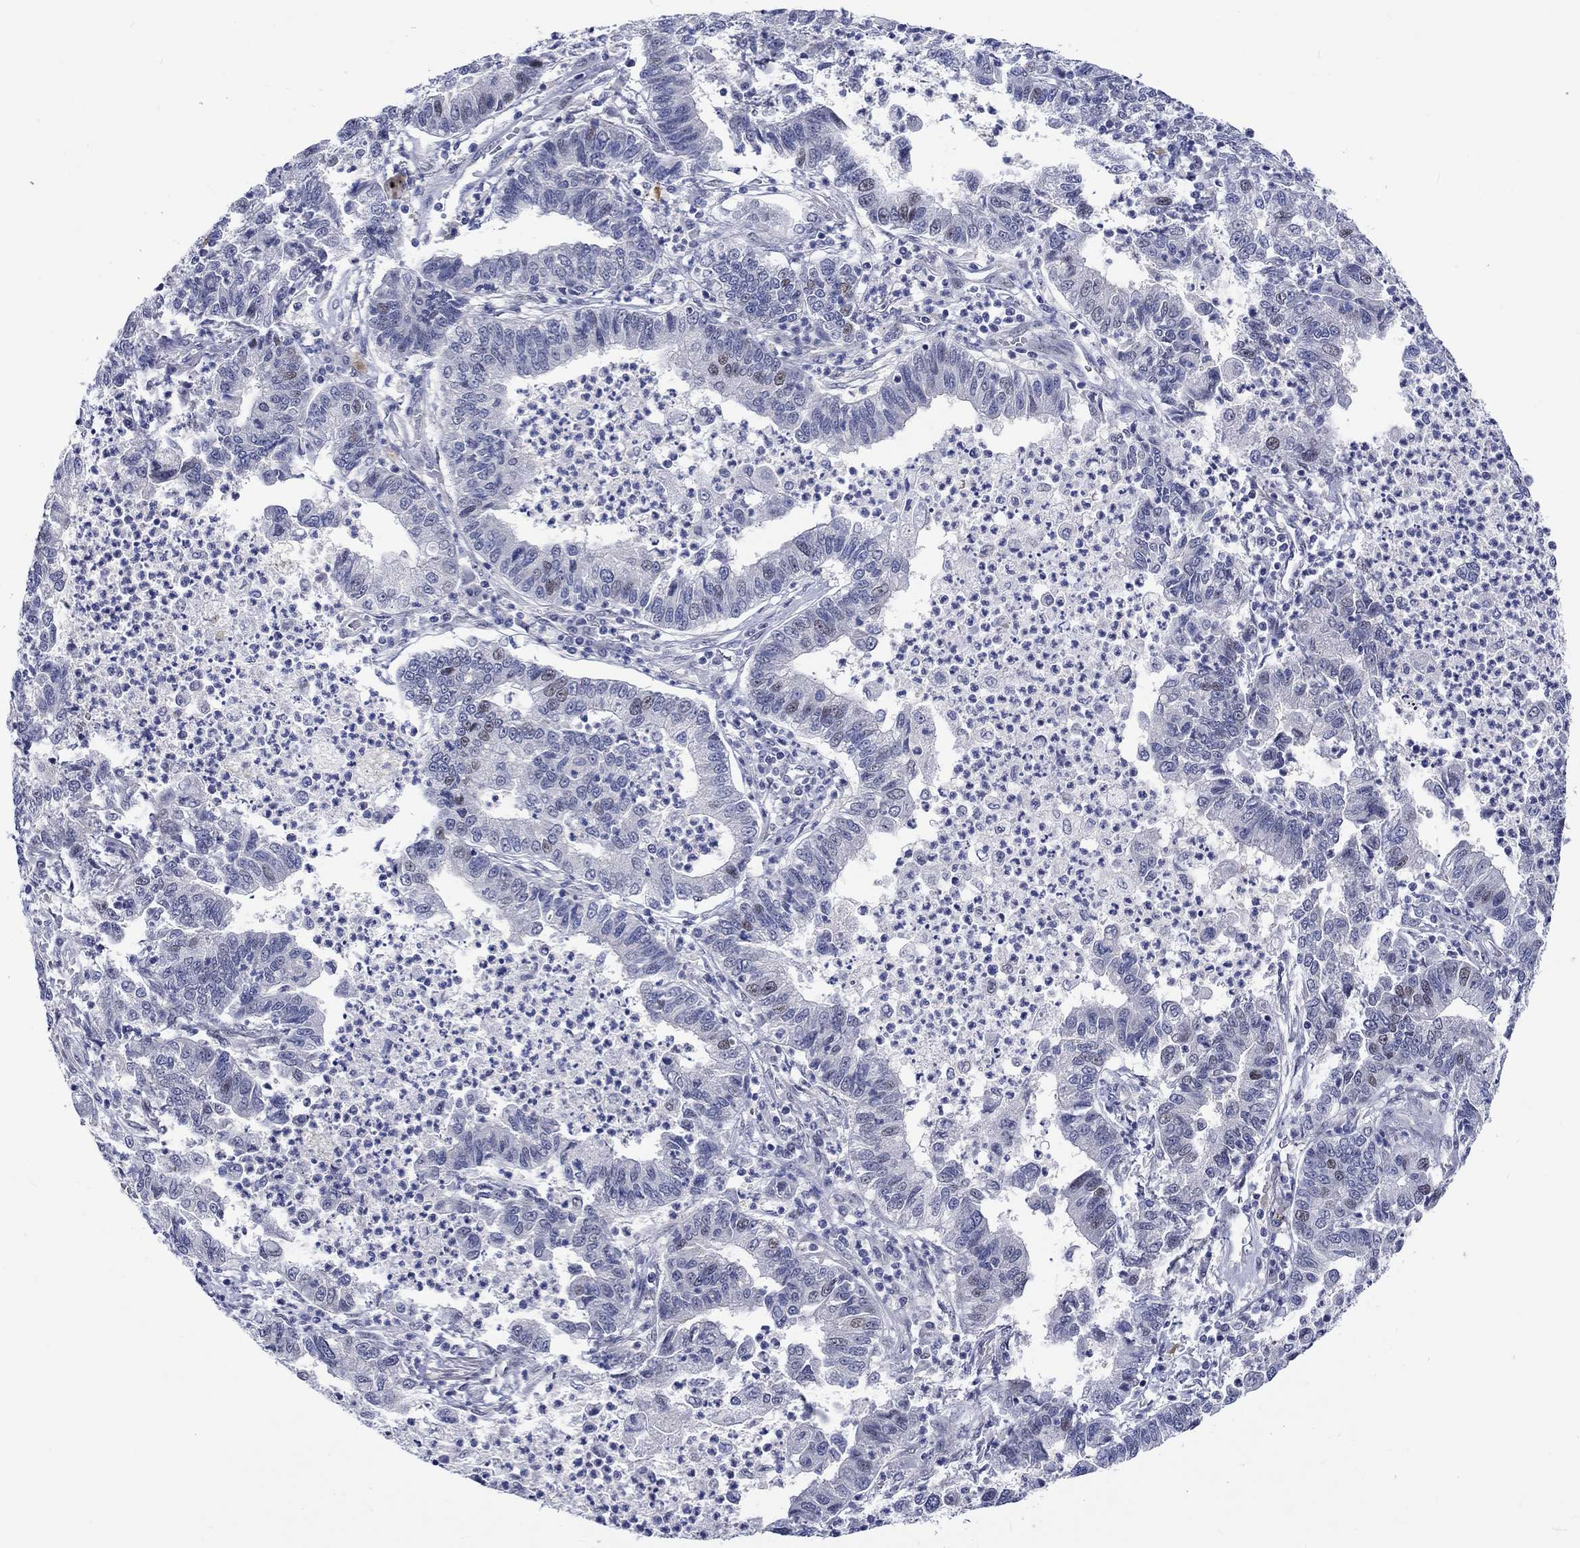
{"staining": {"intensity": "weak", "quantity": "<25%", "location": "nuclear"}, "tissue": "lung cancer", "cell_type": "Tumor cells", "image_type": "cancer", "snomed": [{"axis": "morphology", "description": "Adenocarcinoma, NOS"}, {"axis": "topography", "description": "Lung"}], "caption": "Immunohistochemical staining of human adenocarcinoma (lung) reveals no significant staining in tumor cells.", "gene": "E2F8", "patient": {"sex": "female", "age": 57}}